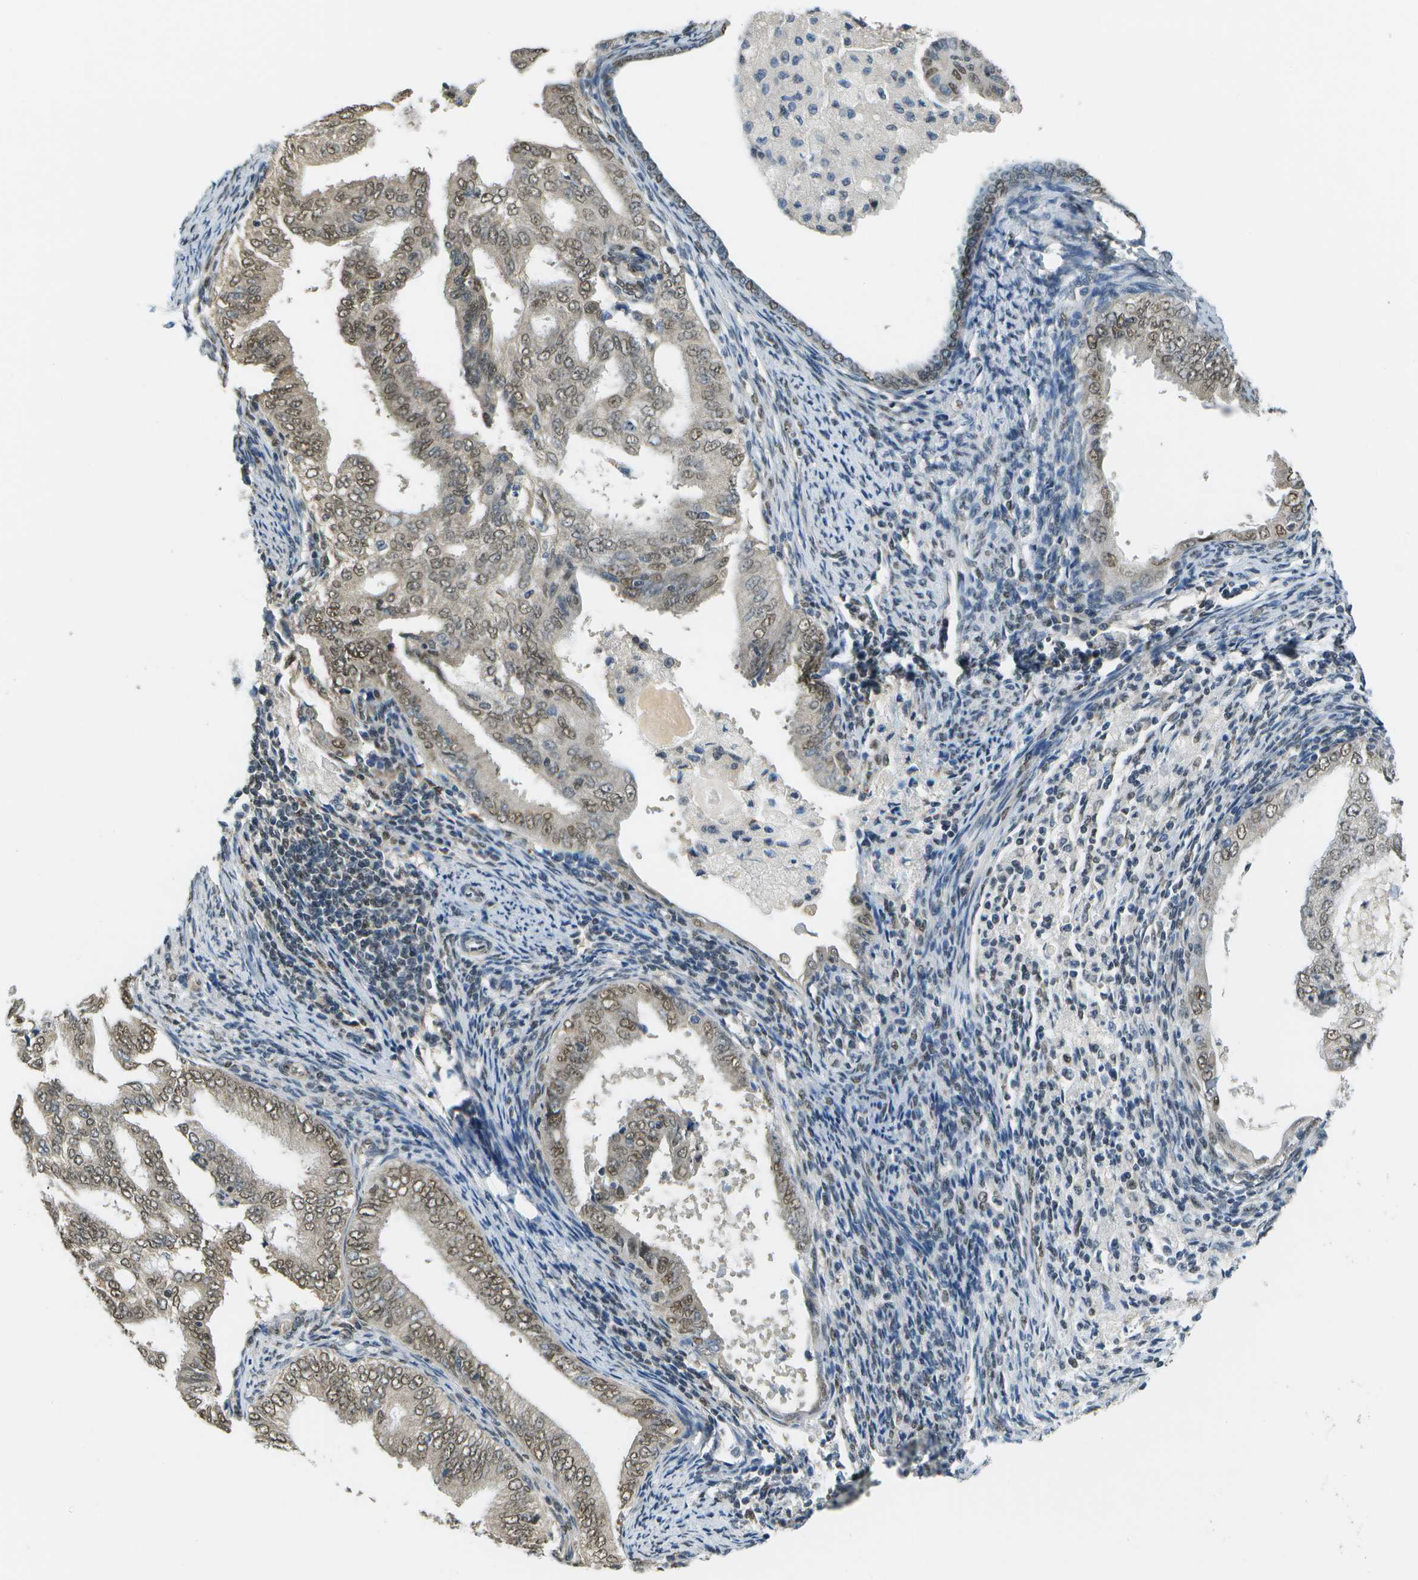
{"staining": {"intensity": "weak", "quantity": ">75%", "location": "nuclear"}, "tissue": "endometrial cancer", "cell_type": "Tumor cells", "image_type": "cancer", "snomed": [{"axis": "morphology", "description": "Adenocarcinoma, NOS"}, {"axis": "topography", "description": "Endometrium"}], "caption": "Human adenocarcinoma (endometrial) stained with a brown dye shows weak nuclear positive positivity in approximately >75% of tumor cells.", "gene": "ABL2", "patient": {"sex": "female", "age": 58}}